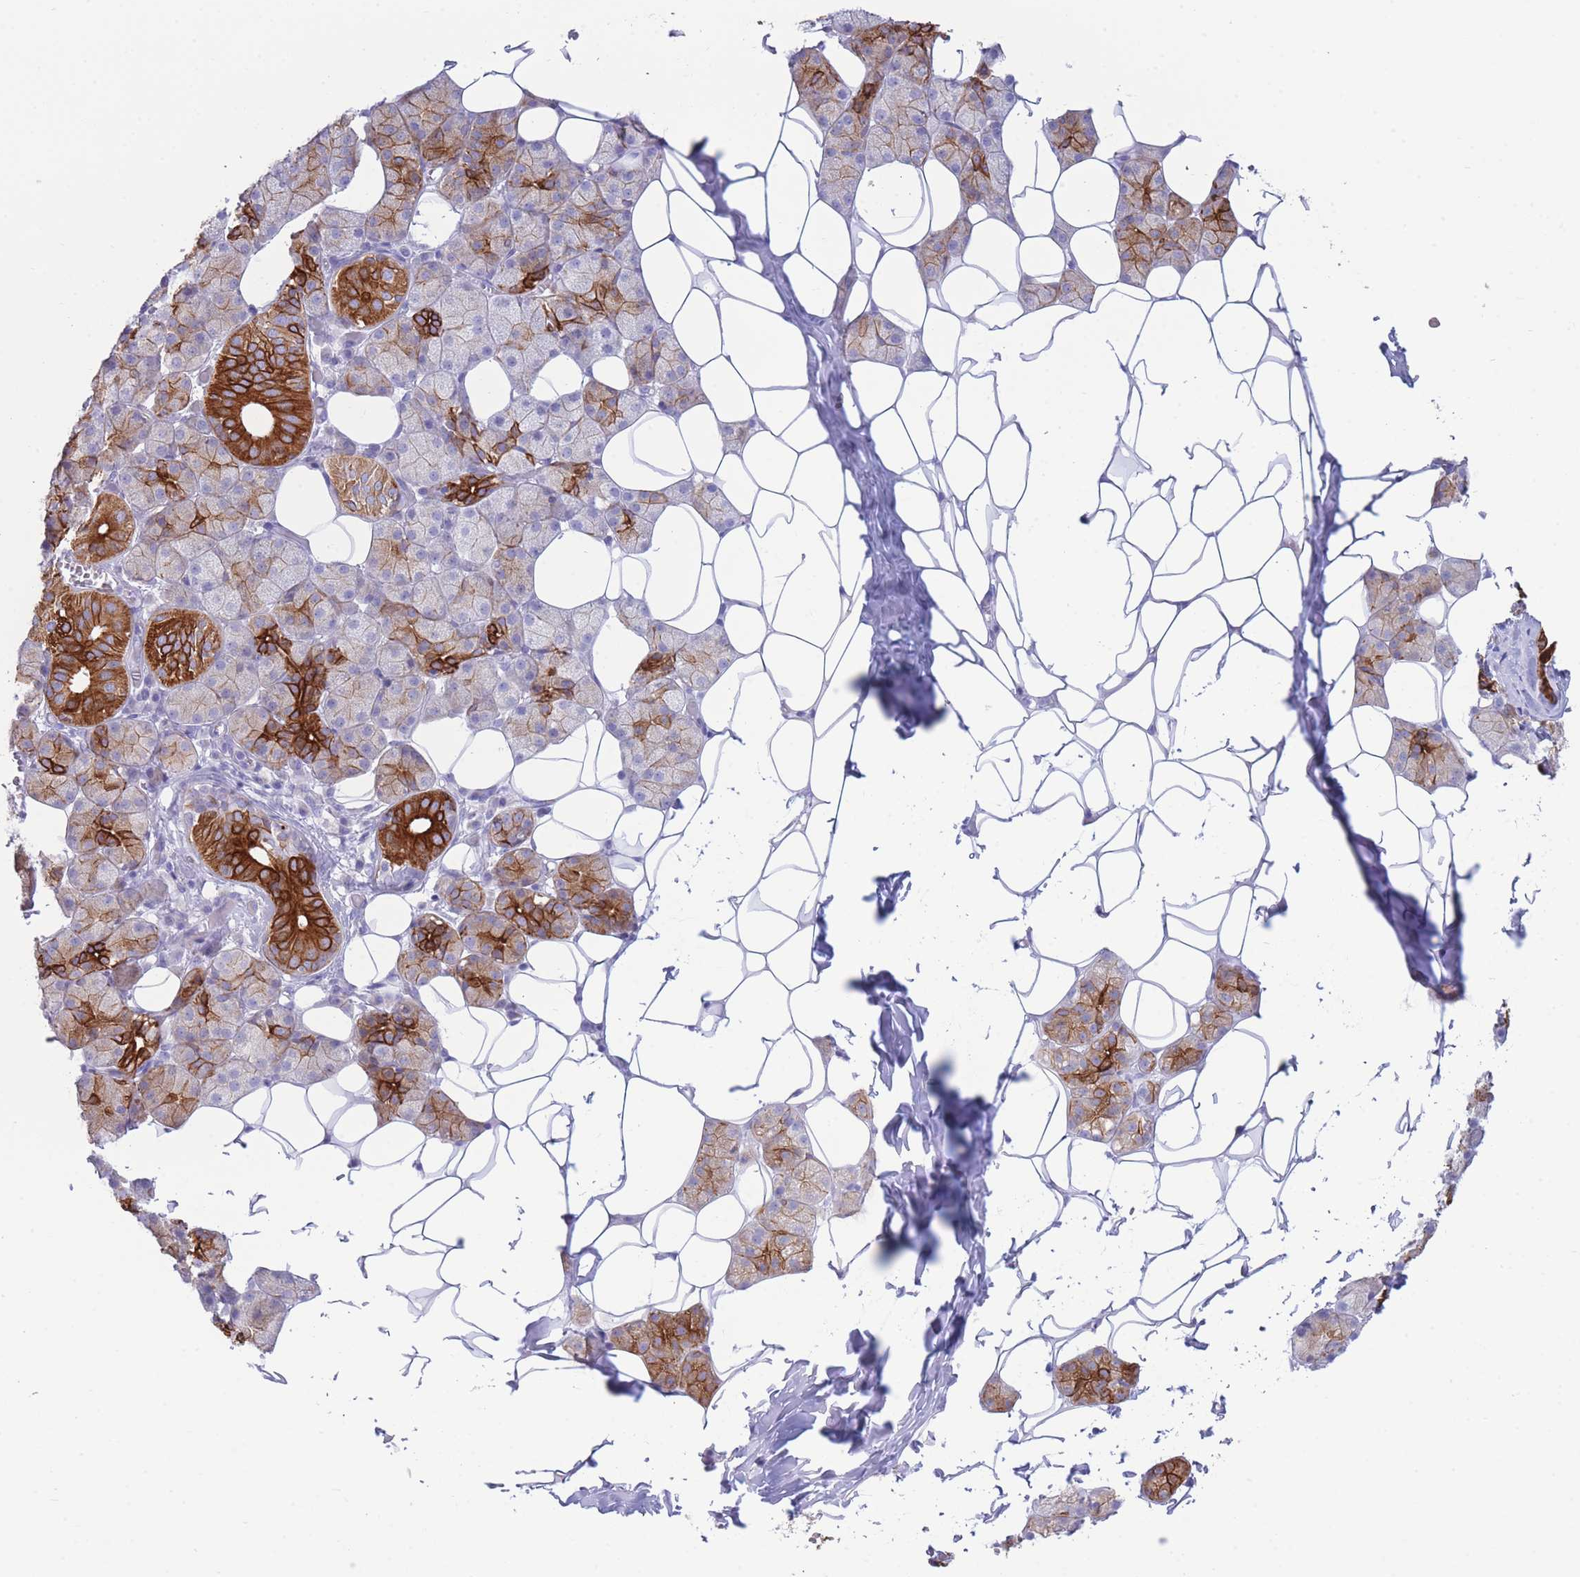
{"staining": {"intensity": "strong", "quantity": "25%-75%", "location": "cytoplasmic/membranous"}, "tissue": "salivary gland", "cell_type": "Glandular cells", "image_type": "normal", "snomed": [{"axis": "morphology", "description": "Normal tissue, NOS"}, {"axis": "topography", "description": "Salivary gland"}], "caption": "Immunohistochemistry image of benign salivary gland stained for a protein (brown), which exhibits high levels of strong cytoplasmic/membranous staining in approximately 25%-75% of glandular cells.", "gene": "VWA8", "patient": {"sex": "female", "age": 33}}